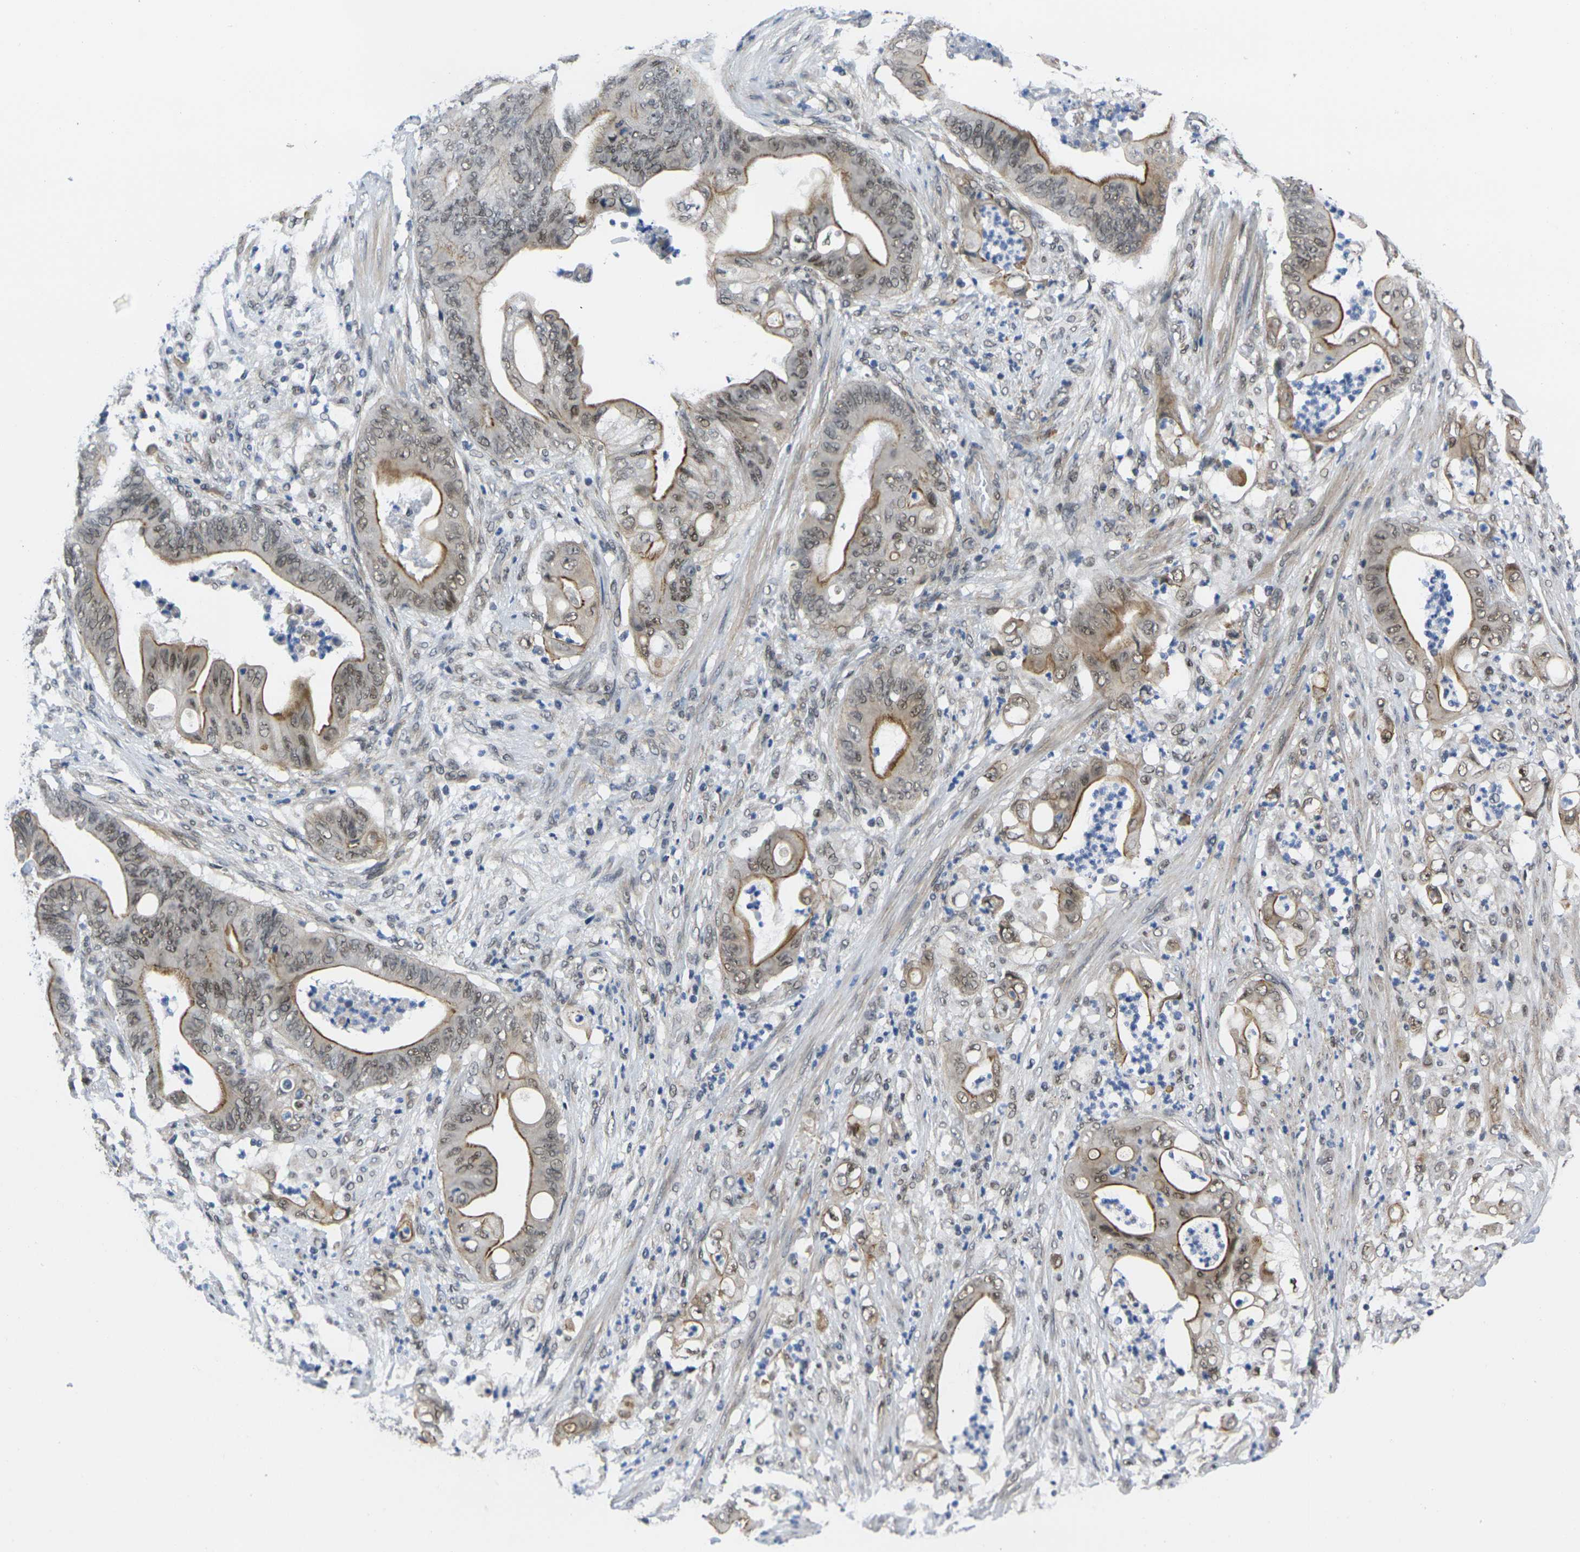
{"staining": {"intensity": "moderate", "quantity": ">75%", "location": "cytoplasmic/membranous,nuclear"}, "tissue": "stomach cancer", "cell_type": "Tumor cells", "image_type": "cancer", "snomed": [{"axis": "morphology", "description": "Adenocarcinoma, NOS"}, {"axis": "topography", "description": "Stomach"}], "caption": "IHC of human stomach cancer (adenocarcinoma) demonstrates medium levels of moderate cytoplasmic/membranous and nuclear positivity in about >75% of tumor cells.", "gene": "RBM7", "patient": {"sex": "female", "age": 73}}